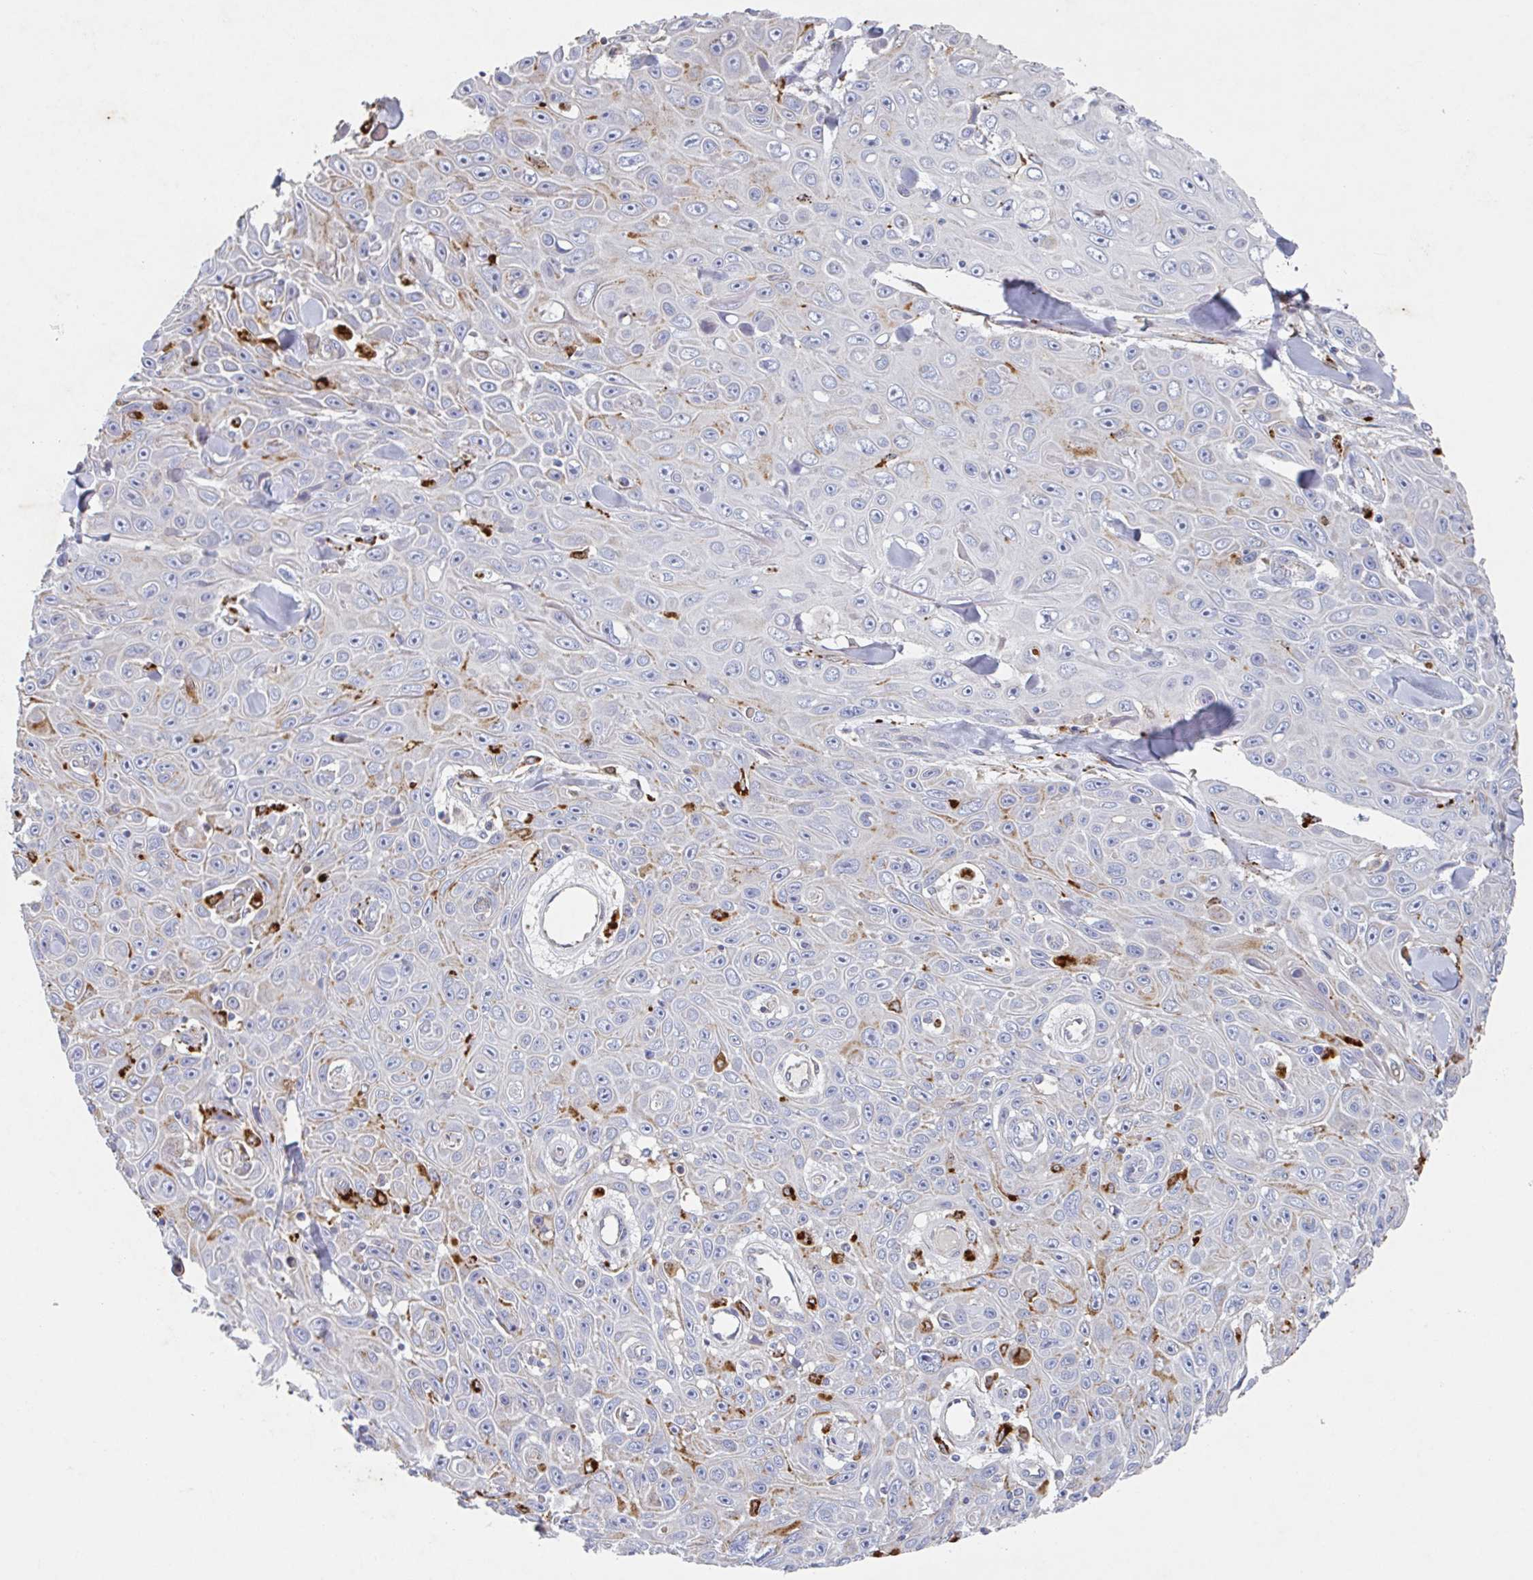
{"staining": {"intensity": "moderate", "quantity": "<25%", "location": "cytoplasmic/membranous"}, "tissue": "skin cancer", "cell_type": "Tumor cells", "image_type": "cancer", "snomed": [{"axis": "morphology", "description": "Squamous cell carcinoma, NOS"}, {"axis": "topography", "description": "Skin"}], "caption": "IHC micrograph of neoplastic tissue: squamous cell carcinoma (skin) stained using IHC exhibits low levels of moderate protein expression localized specifically in the cytoplasmic/membranous of tumor cells, appearing as a cytoplasmic/membranous brown color.", "gene": "MANBA", "patient": {"sex": "male", "age": 82}}